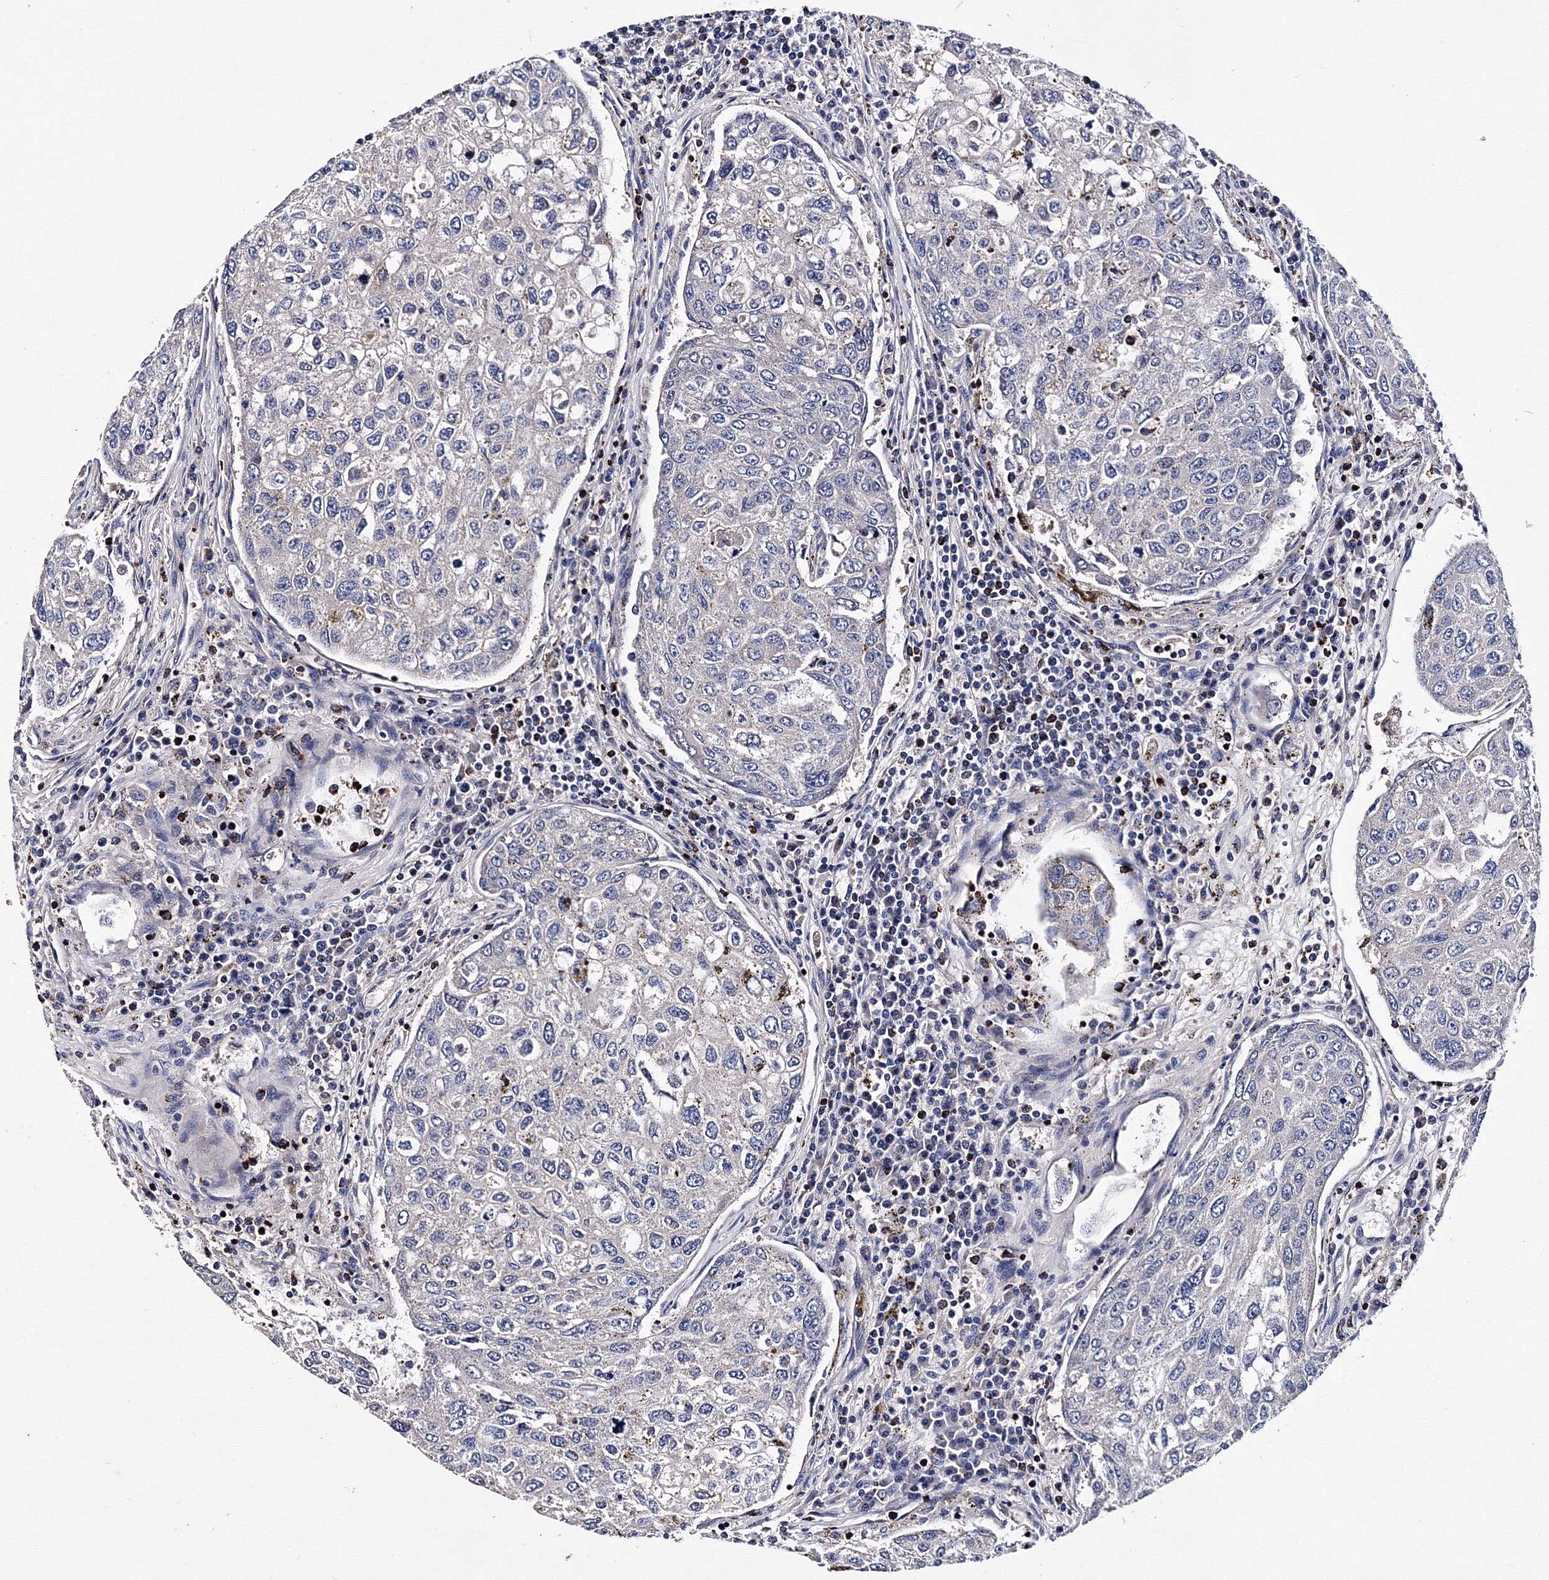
{"staining": {"intensity": "negative", "quantity": "none", "location": "none"}, "tissue": "urothelial cancer", "cell_type": "Tumor cells", "image_type": "cancer", "snomed": [{"axis": "morphology", "description": "Urothelial carcinoma, High grade"}, {"axis": "topography", "description": "Lymph node"}, {"axis": "topography", "description": "Urinary bladder"}], "caption": "High power microscopy photomicrograph of an immunohistochemistry histopathology image of urothelial cancer, revealing no significant positivity in tumor cells. Brightfield microscopy of immunohistochemistry (IHC) stained with DAB (3,3'-diaminobenzidine) (brown) and hematoxylin (blue), captured at high magnification.", "gene": "PHYKPL", "patient": {"sex": "male", "age": 51}}